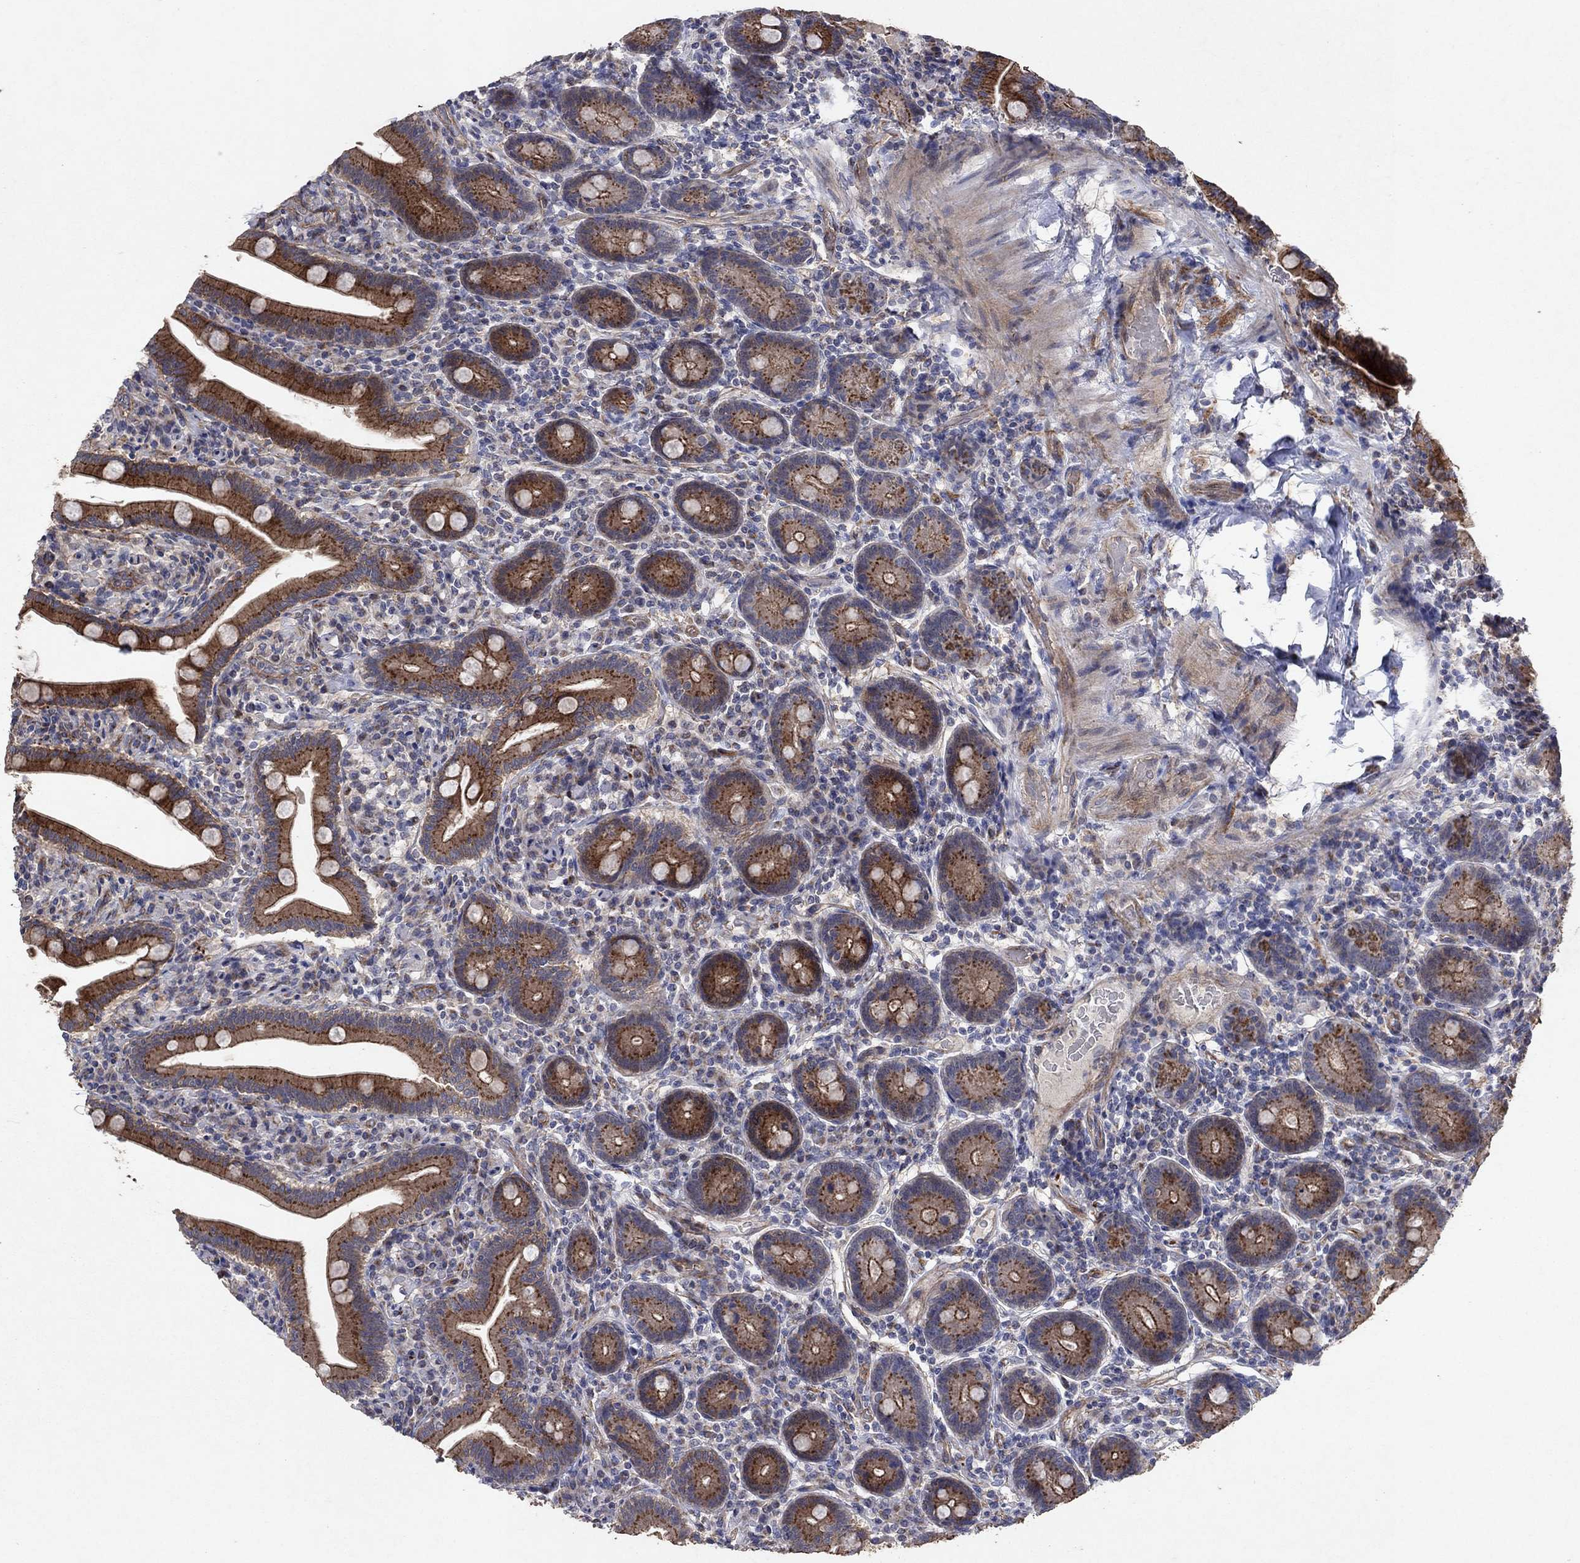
{"staining": {"intensity": "strong", "quantity": ">75%", "location": "cytoplasmic/membranous"}, "tissue": "small intestine", "cell_type": "Glandular cells", "image_type": "normal", "snomed": [{"axis": "morphology", "description": "Normal tissue, NOS"}, {"axis": "topography", "description": "Small intestine"}], "caption": "IHC staining of benign small intestine, which shows high levels of strong cytoplasmic/membranous expression in about >75% of glandular cells indicating strong cytoplasmic/membranous protein positivity. The staining was performed using DAB (3,3'-diaminobenzidine) (brown) for protein detection and nuclei were counterstained in hematoxylin (blue).", "gene": "FRG1", "patient": {"sex": "male", "age": 66}}